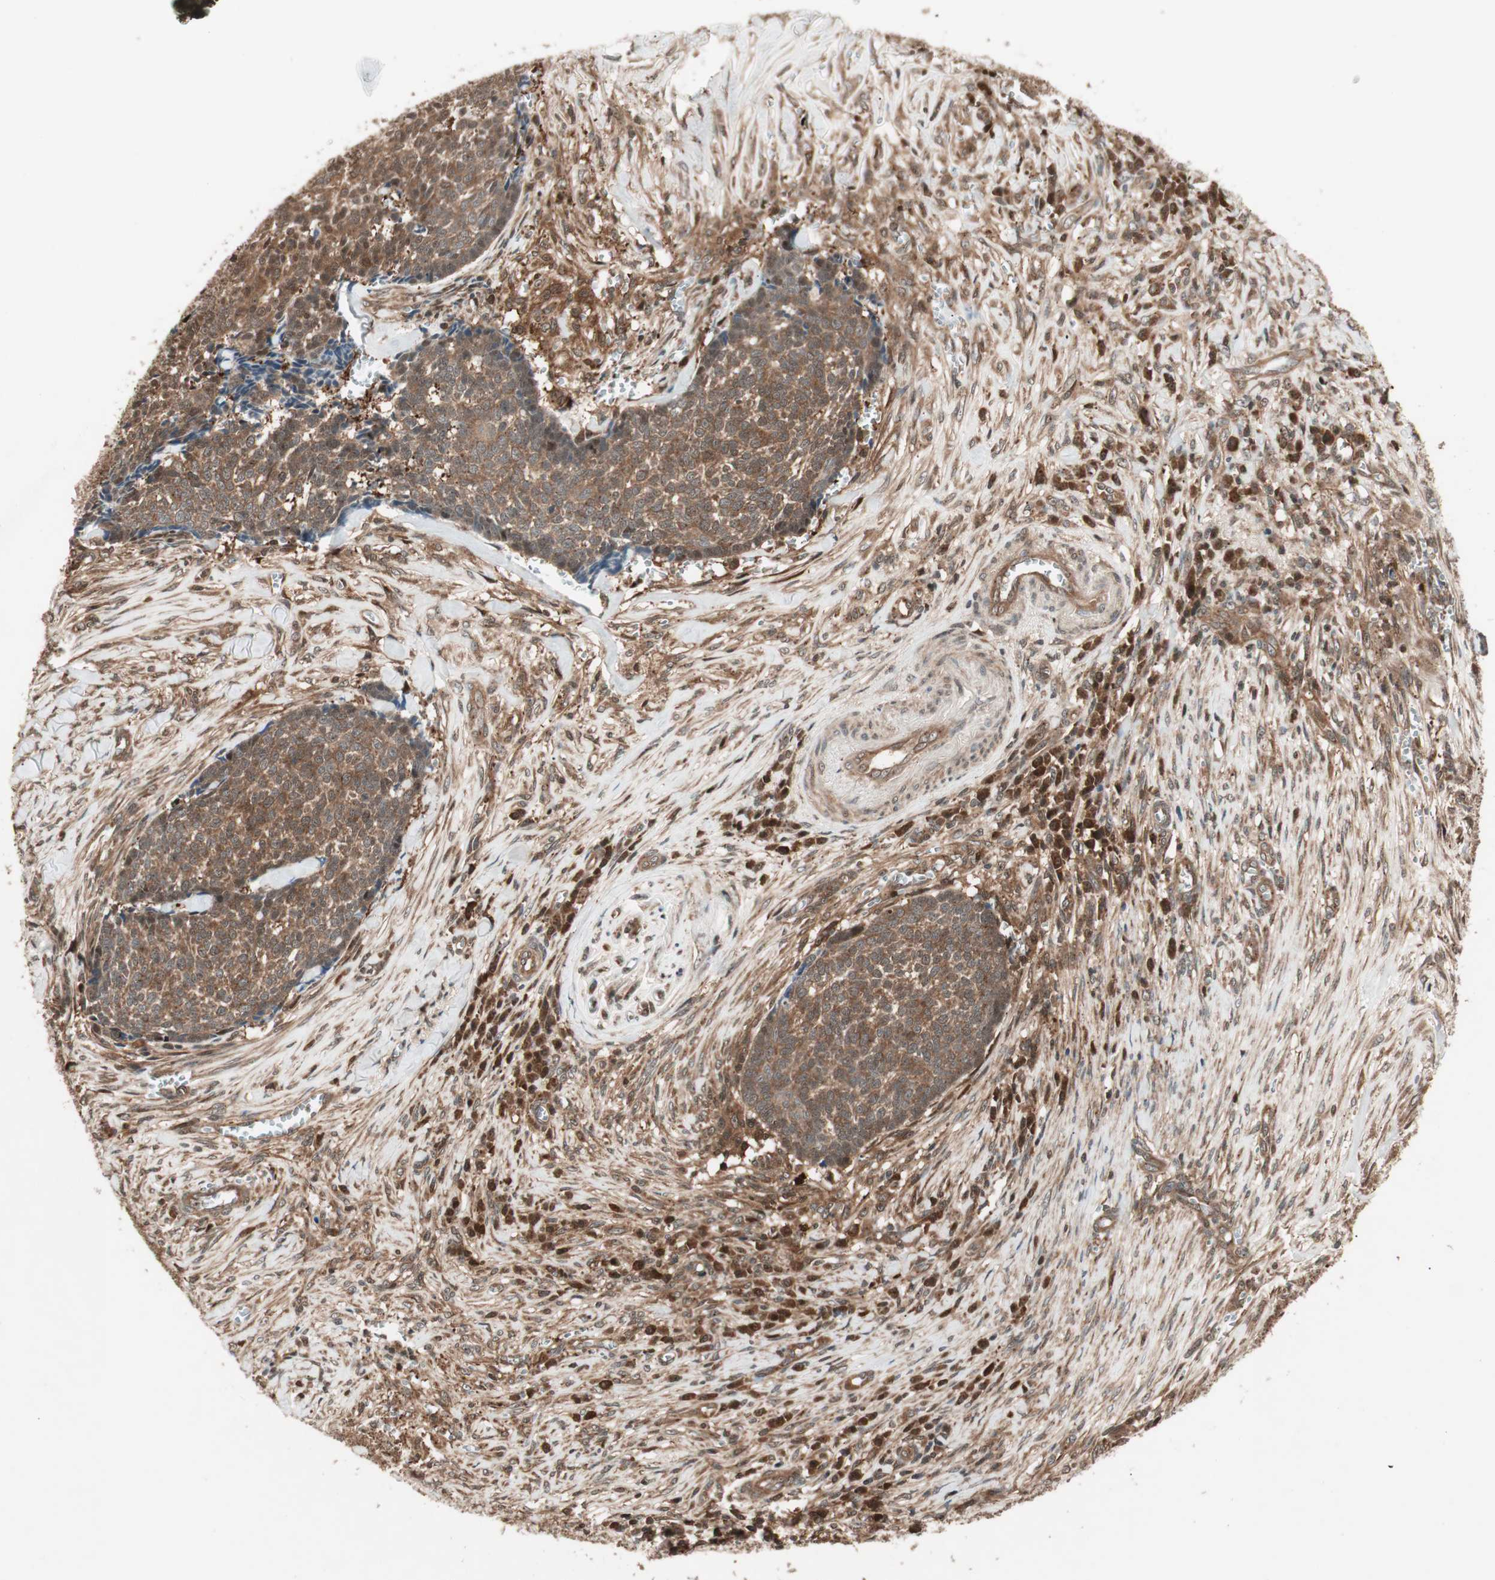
{"staining": {"intensity": "moderate", "quantity": ">75%", "location": "cytoplasmic/membranous,nuclear"}, "tissue": "skin cancer", "cell_type": "Tumor cells", "image_type": "cancer", "snomed": [{"axis": "morphology", "description": "Basal cell carcinoma"}, {"axis": "topography", "description": "Skin"}], "caption": "A brown stain highlights moderate cytoplasmic/membranous and nuclear expression of a protein in skin cancer (basal cell carcinoma) tumor cells. Nuclei are stained in blue.", "gene": "PRKG2", "patient": {"sex": "male", "age": 84}}